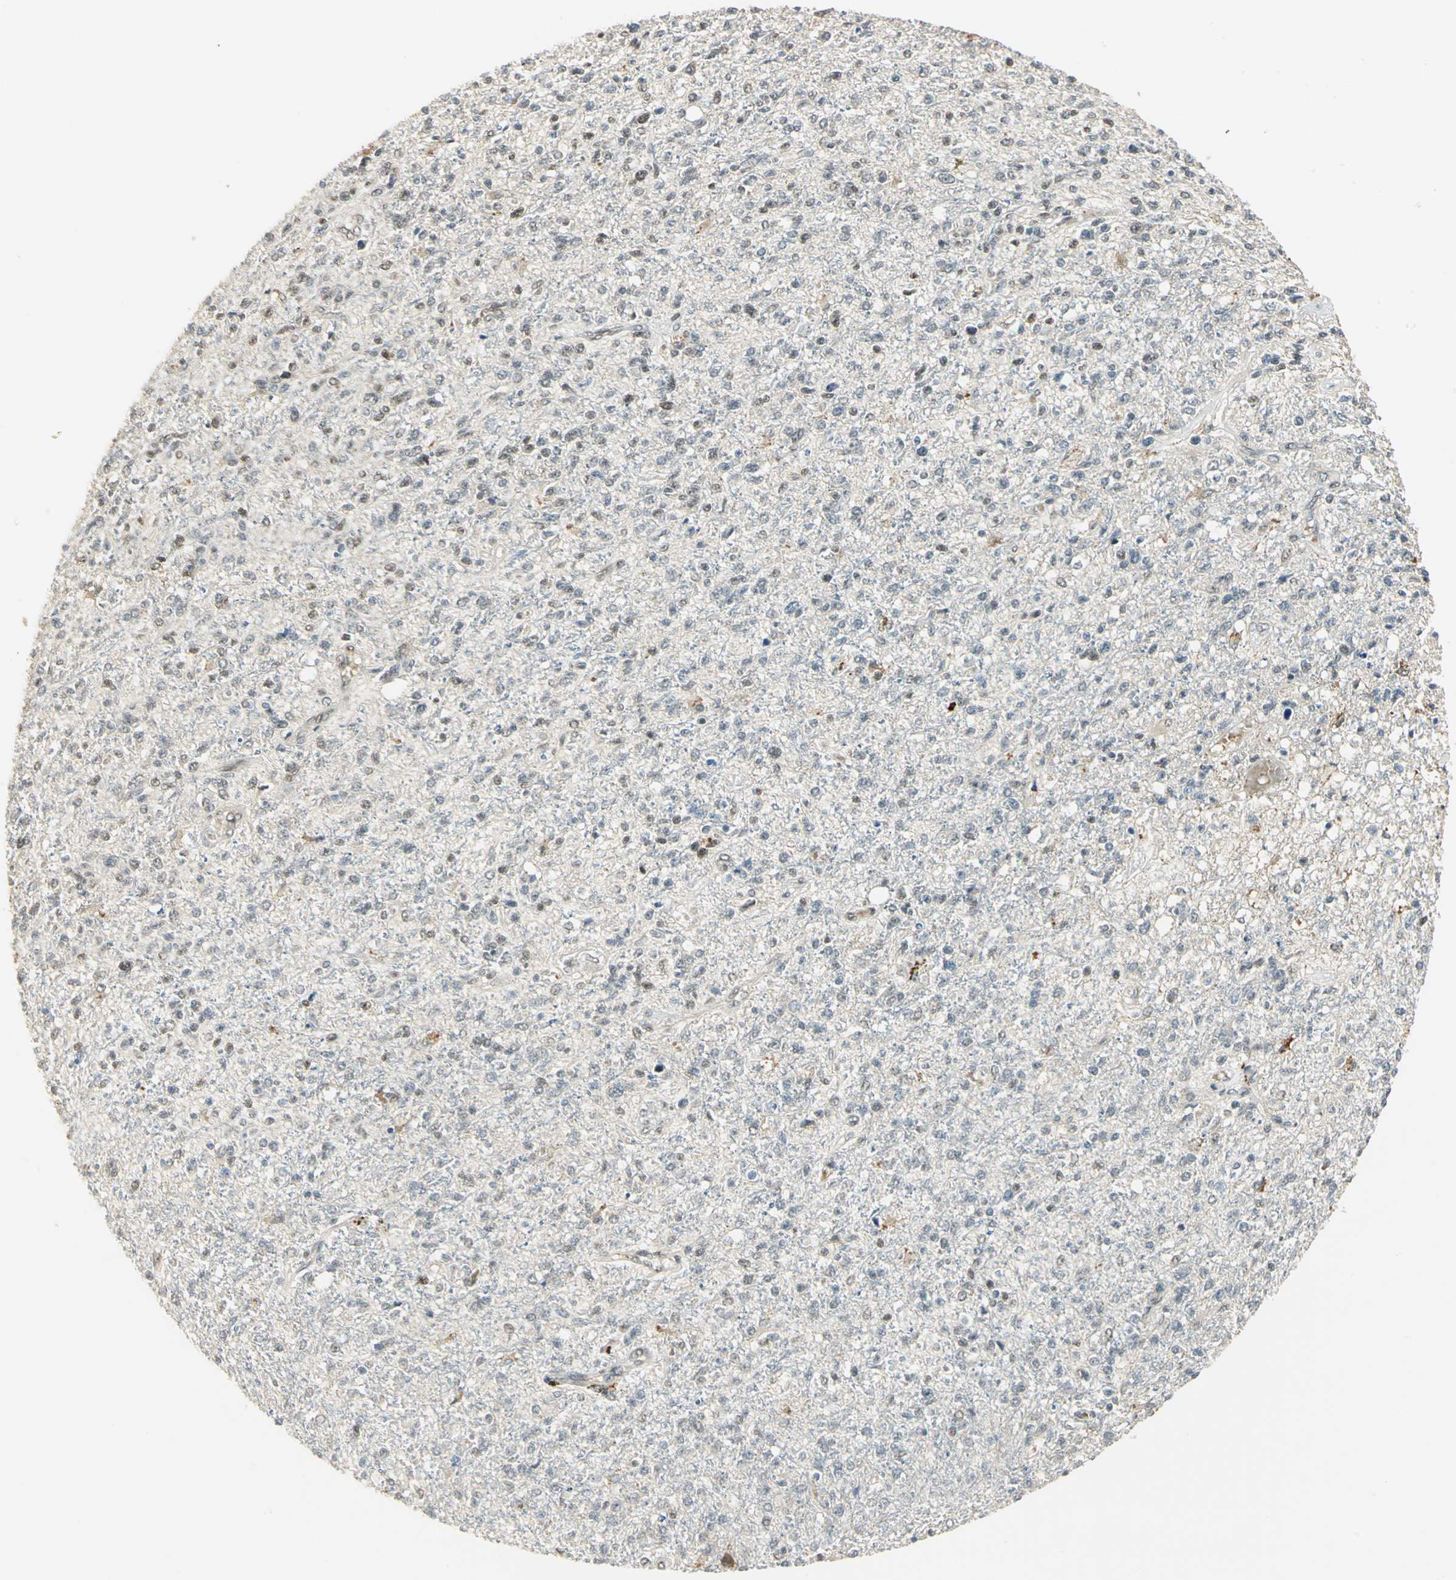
{"staining": {"intensity": "negative", "quantity": "none", "location": "none"}, "tissue": "glioma", "cell_type": "Tumor cells", "image_type": "cancer", "snomed": [{"axis": "morphology", "description": "Glioma, malignant, High grade"}, {"axis": "topography", "description": "Cerebral cortex"}], "caption": "The IHC photomicrograph has no significant staining in tumor cells of glioma tissue.", "gene": "RAD17", "patient": {"sex": "male", "age": 76}}